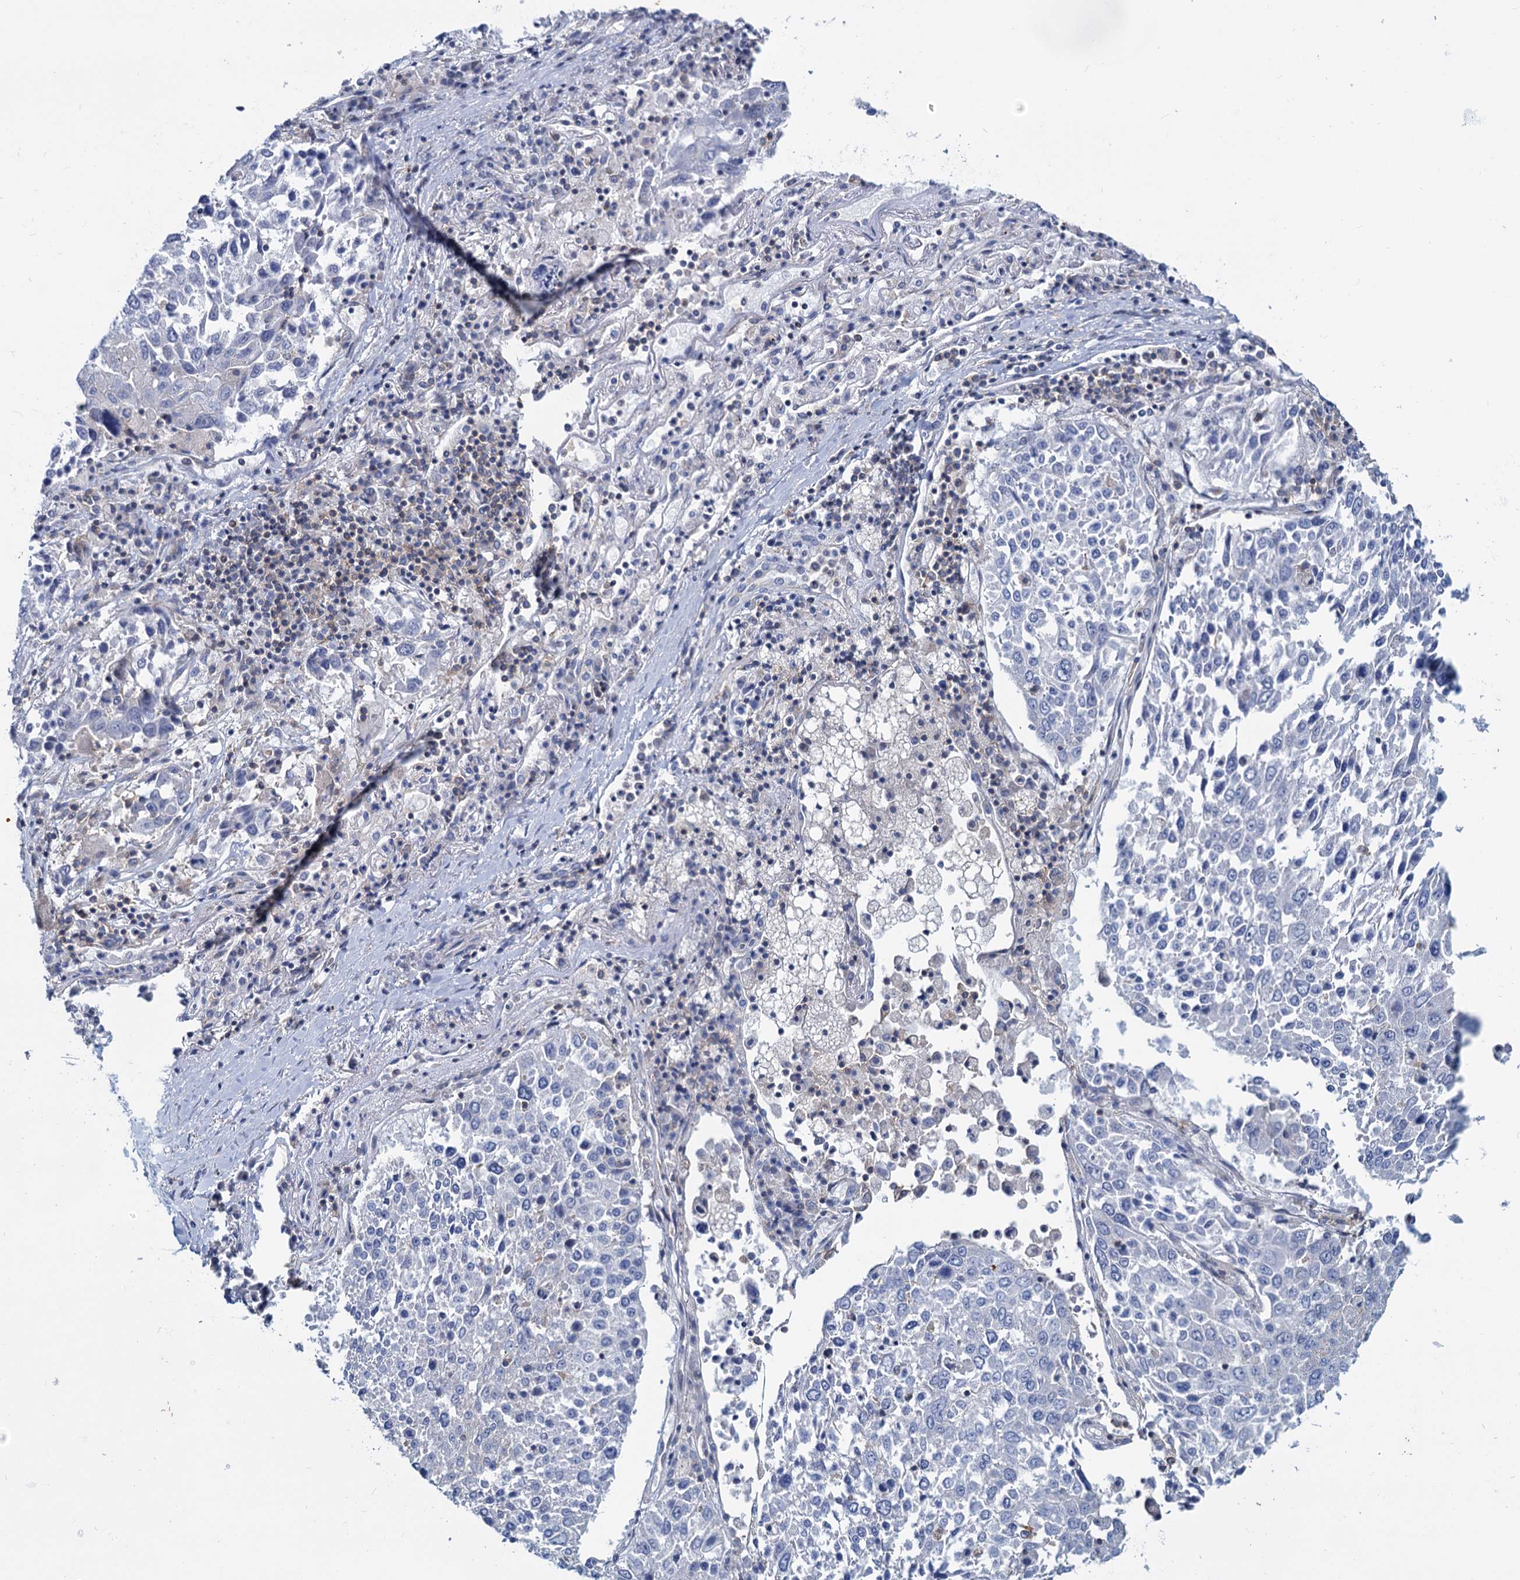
{"staining": {"intensity": "negative", "quantity": "none", "location": "none"}, "tissue": "lung cancer", "cell_type": "Tumor cells", "image_type": "cancer", "snomed": [{"axis": "morphology", "description": "Squamous cell carcinoma, NOS"}, {"axis": "topography", "description": "Lung"}], "caption": "Lung squamous cell carcinoma was stained to show a protein in brown. There is no significant expression in tumor cells.", "gene": "LRCH4", "patient": {"sex": "male", "age": 65}}